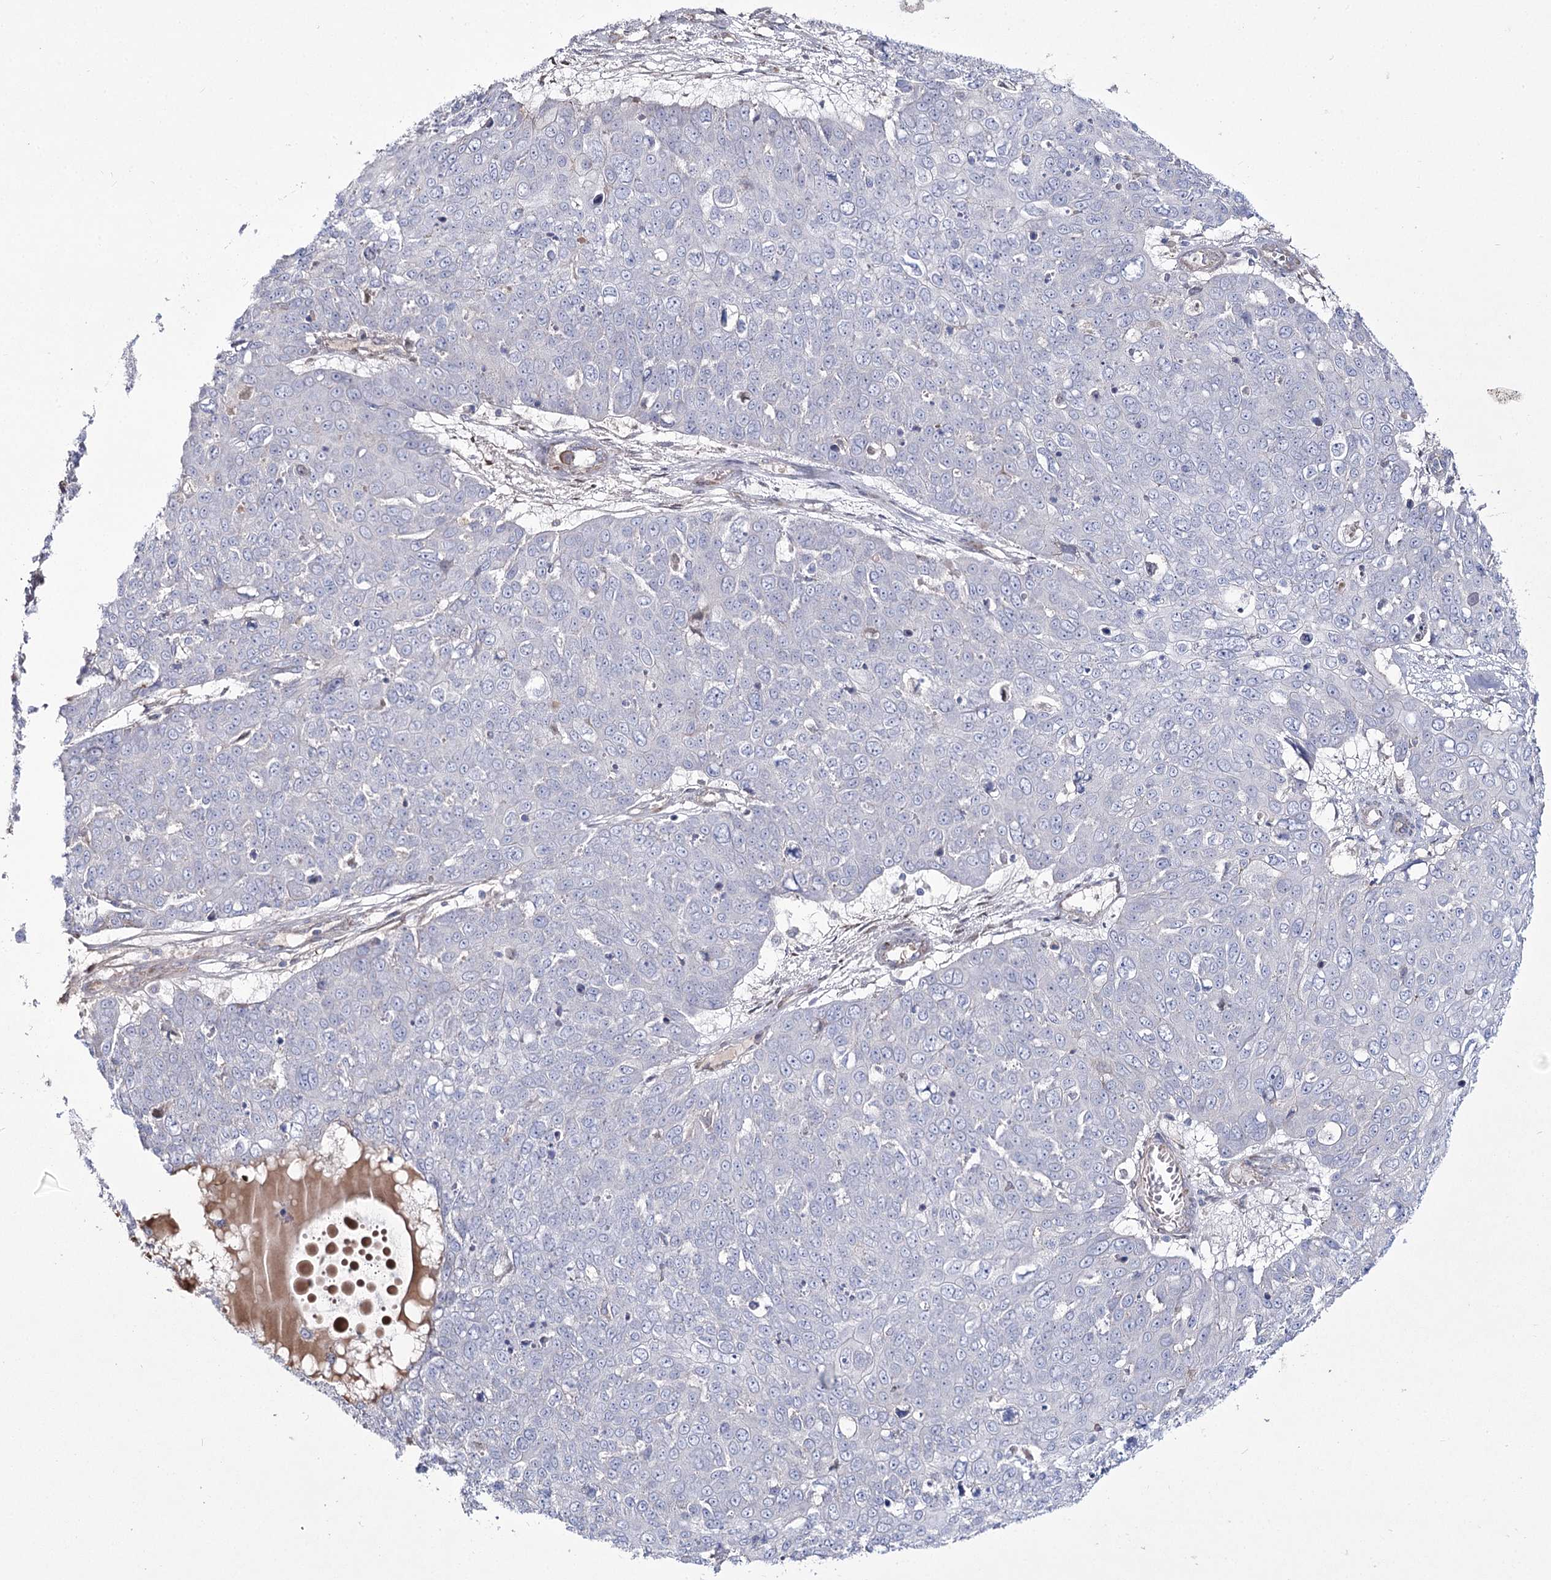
{"staining": {"intensity": "negative", "quantity": "none", "location": "none"}, "tissue": "skin cancer", "cell_type": "Tumor cells", "image_type": "cancer", "snomed": [{"axis": "morphology", "description": "Squamous cell carcinoma, NOS"}, {"axis": "topography", "description": "Skin"}], "caption": "The histopathology image displays no staining of tumor cells in skin cancer (squamous cell carcinoma). The staining was performed using DAB to visualize the protein expression in brown, while the nuclei were stained in blue with hematoxylin (Magnification: 20x).", "gene": "ME3", "patient": {"sex": "male", "age": 71}}